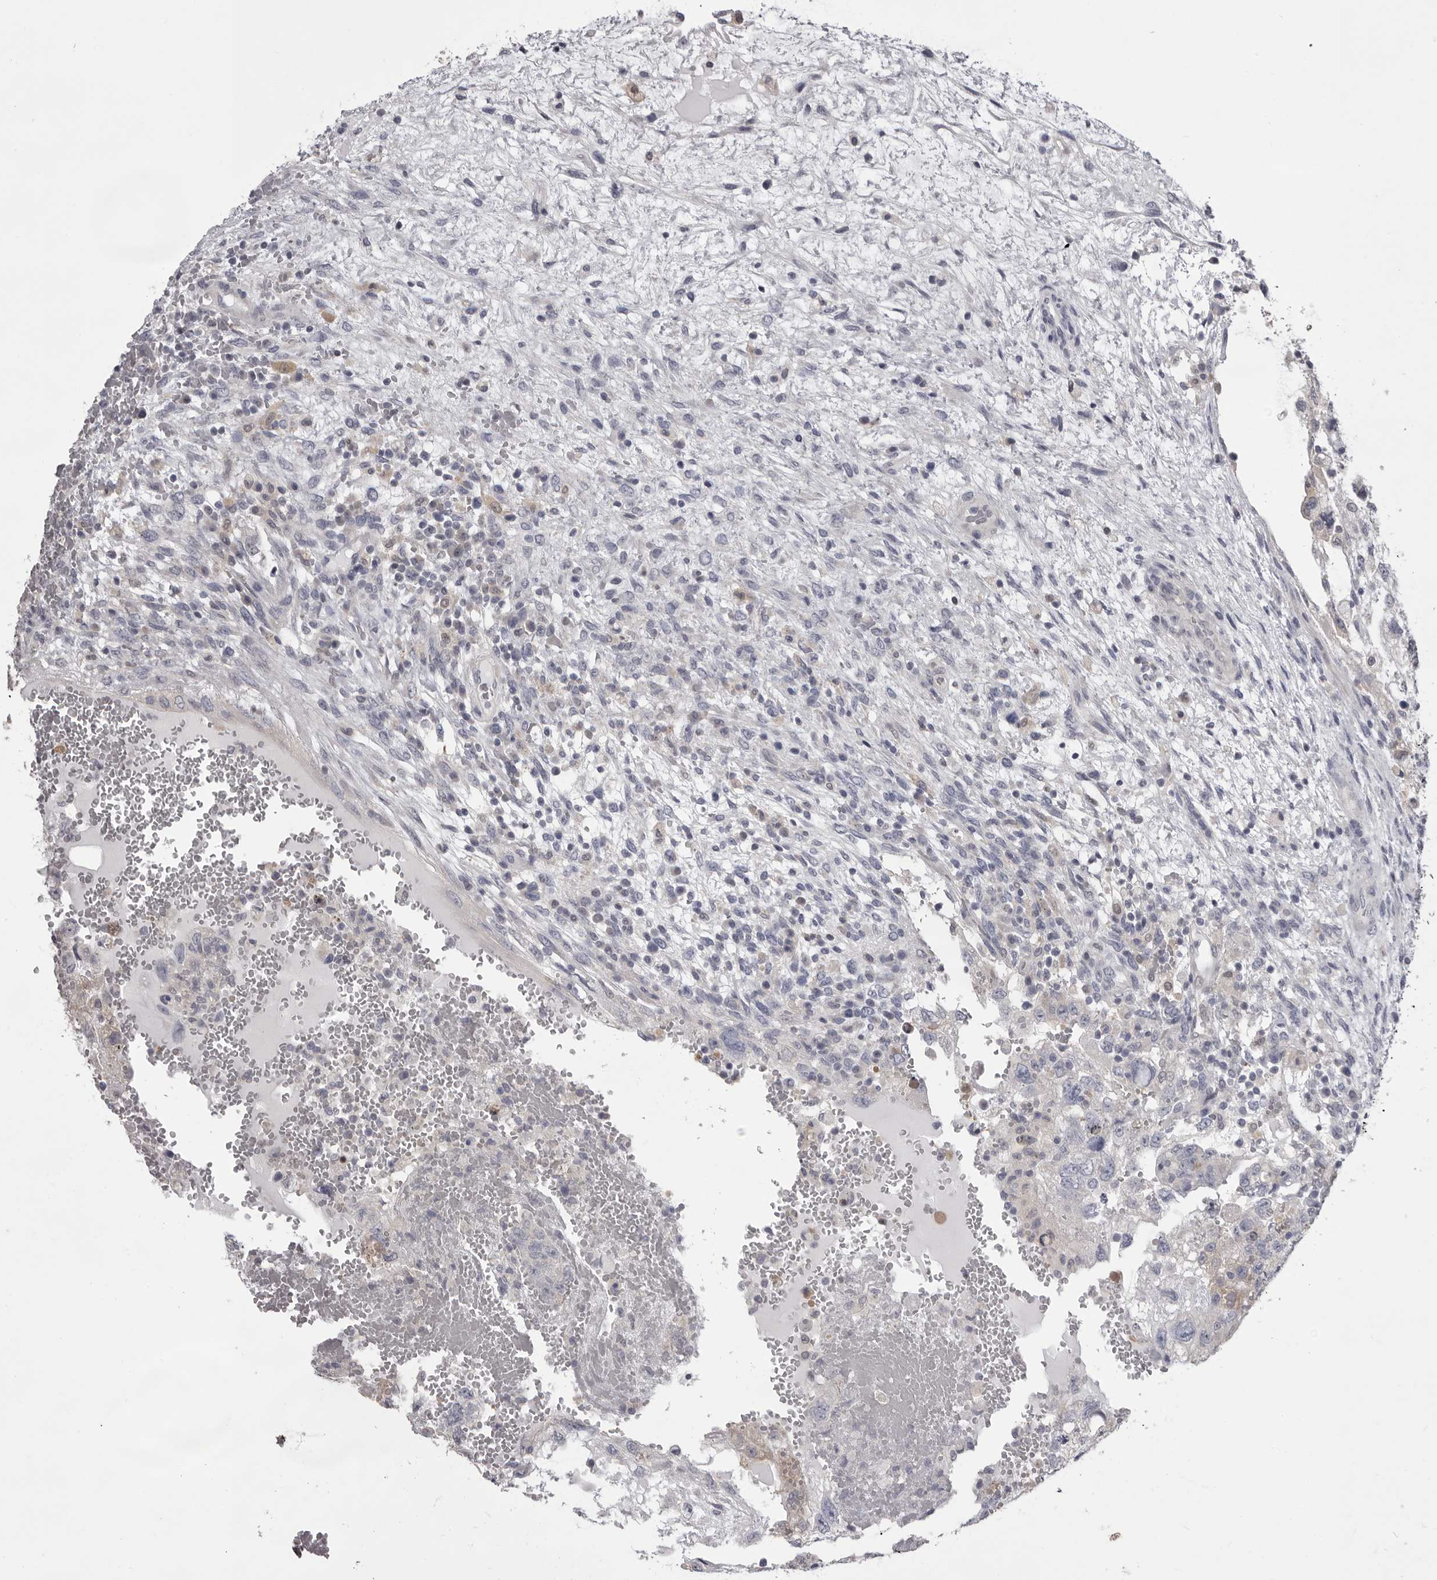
{"staining": {"intensity": "negative", "quantity": "none", "location": "none"}, "tissue": "testis cancer", "cell_type": "Tumor cells", "image_type": "cancer", "snomed": [{"axis": "morphology", "description": "Carcinoma, Embryonal, NOS"}, {"axis": "topography", "description": "Testis"}], "caption": "Testis embryonal carcinoma was stained to show a protein in brown. There is no significant positivity in tumor cells. (DAB (3,3'-diaminobenzidine) immunohistochemistry (IHC) with hematoxylin counter stain).", "gene": "MDH1", "patient": {"sex": "male", "age": 36}}